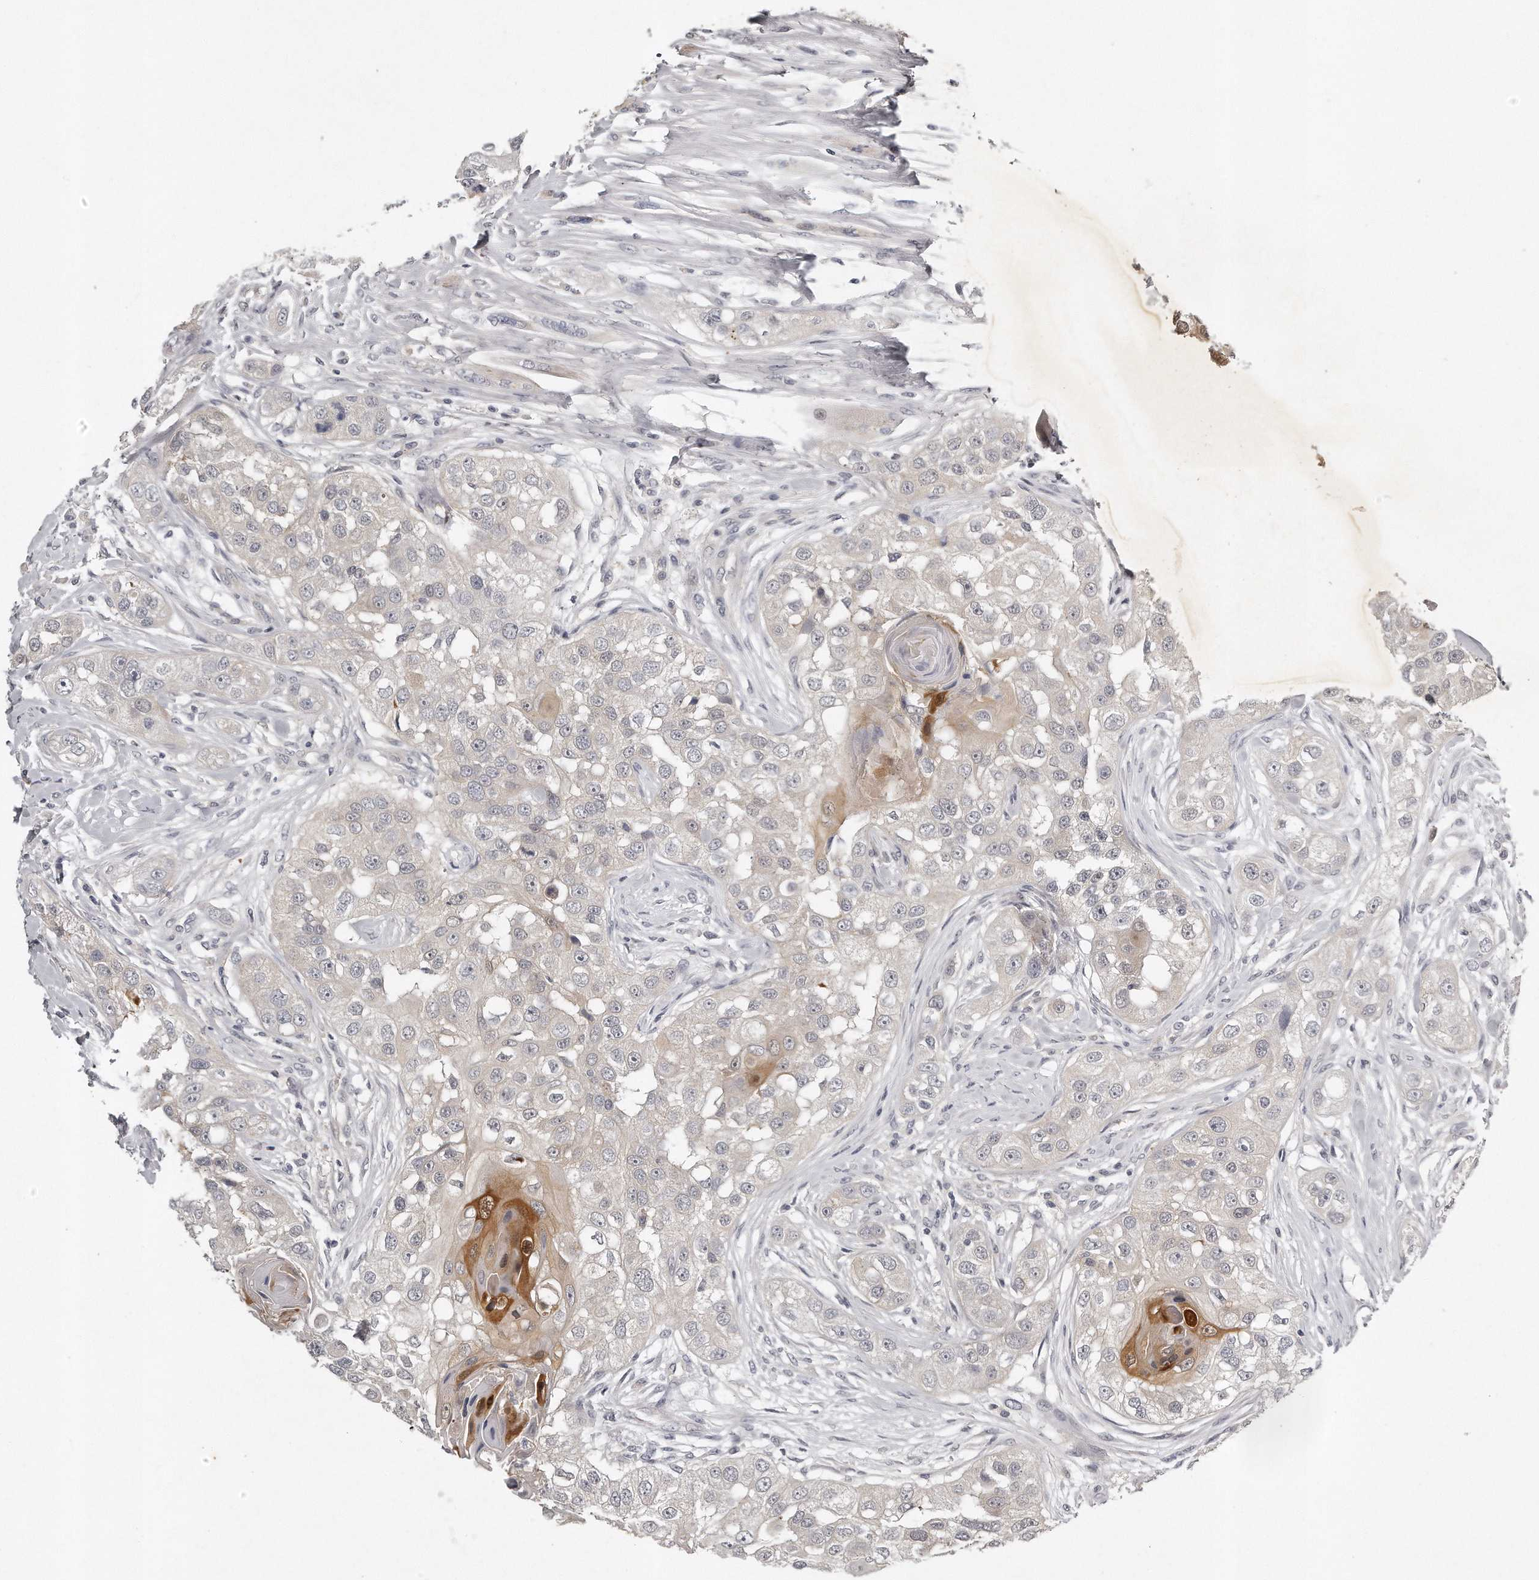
{"staining": {"intensity": "negative", "quantity": "none", "location": "none"}, "tissue": "head and neck cancer", "cell_type": "Tumor cells", "image_type": "cancer", "snomed": [{"axis": "morphology", "description": "Normal tissue, NOS"}, {"axis": "morphology", "description": "Squamous cell carcinoma, NOS"}, {"axis": "topography", "description": "Skeletal muscle"}, {"axis": "topography", "description": "Head-Neck"}], "caption": "This is an immunohistochemistry (IHC) micrograph of human head and neck squamous cell carcinoma. There is no staining in tumor cells.", "gene": "GGCT", "patient": {"sex": "male", "age": 51}}